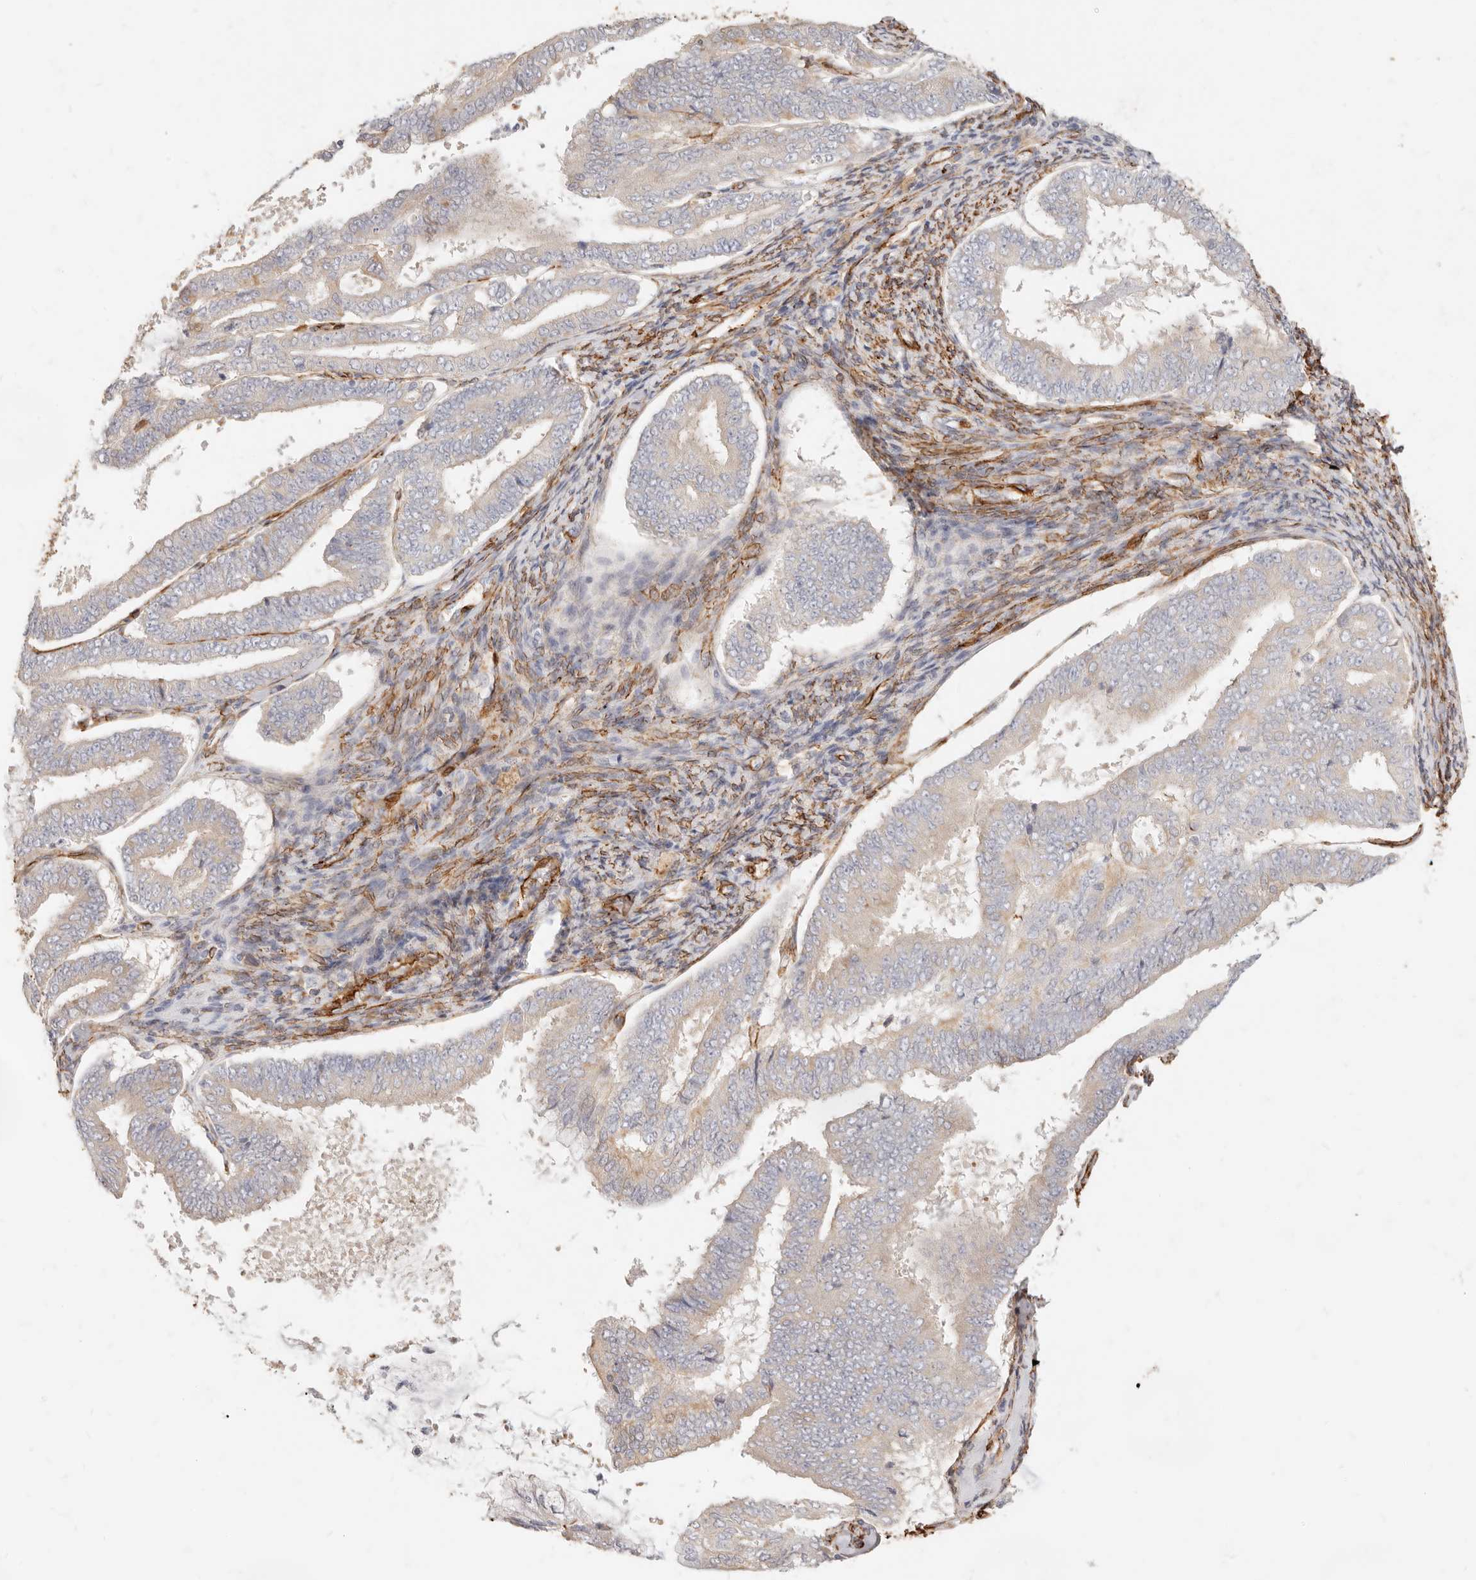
{"staining": {"intensity": "weak", "quantity": "<25%", "location": "cytoplasmic/membranous"}, "tissue": "endometrial cancer", "cell_type": "Tumor cells", "image_type": "cancer", "snomed": [{"axis": "morphology", "description": "Adenocarcinoma, NOS"}, {"axis": "topography", "description": "Endometrium"}], "caption": "Immunohistochemistry of adenocarcinoma (endometrial) reveals no expression in tumor cells.", "gene": "TMTC2", "patient": {"sex": "female", "age": 63}}